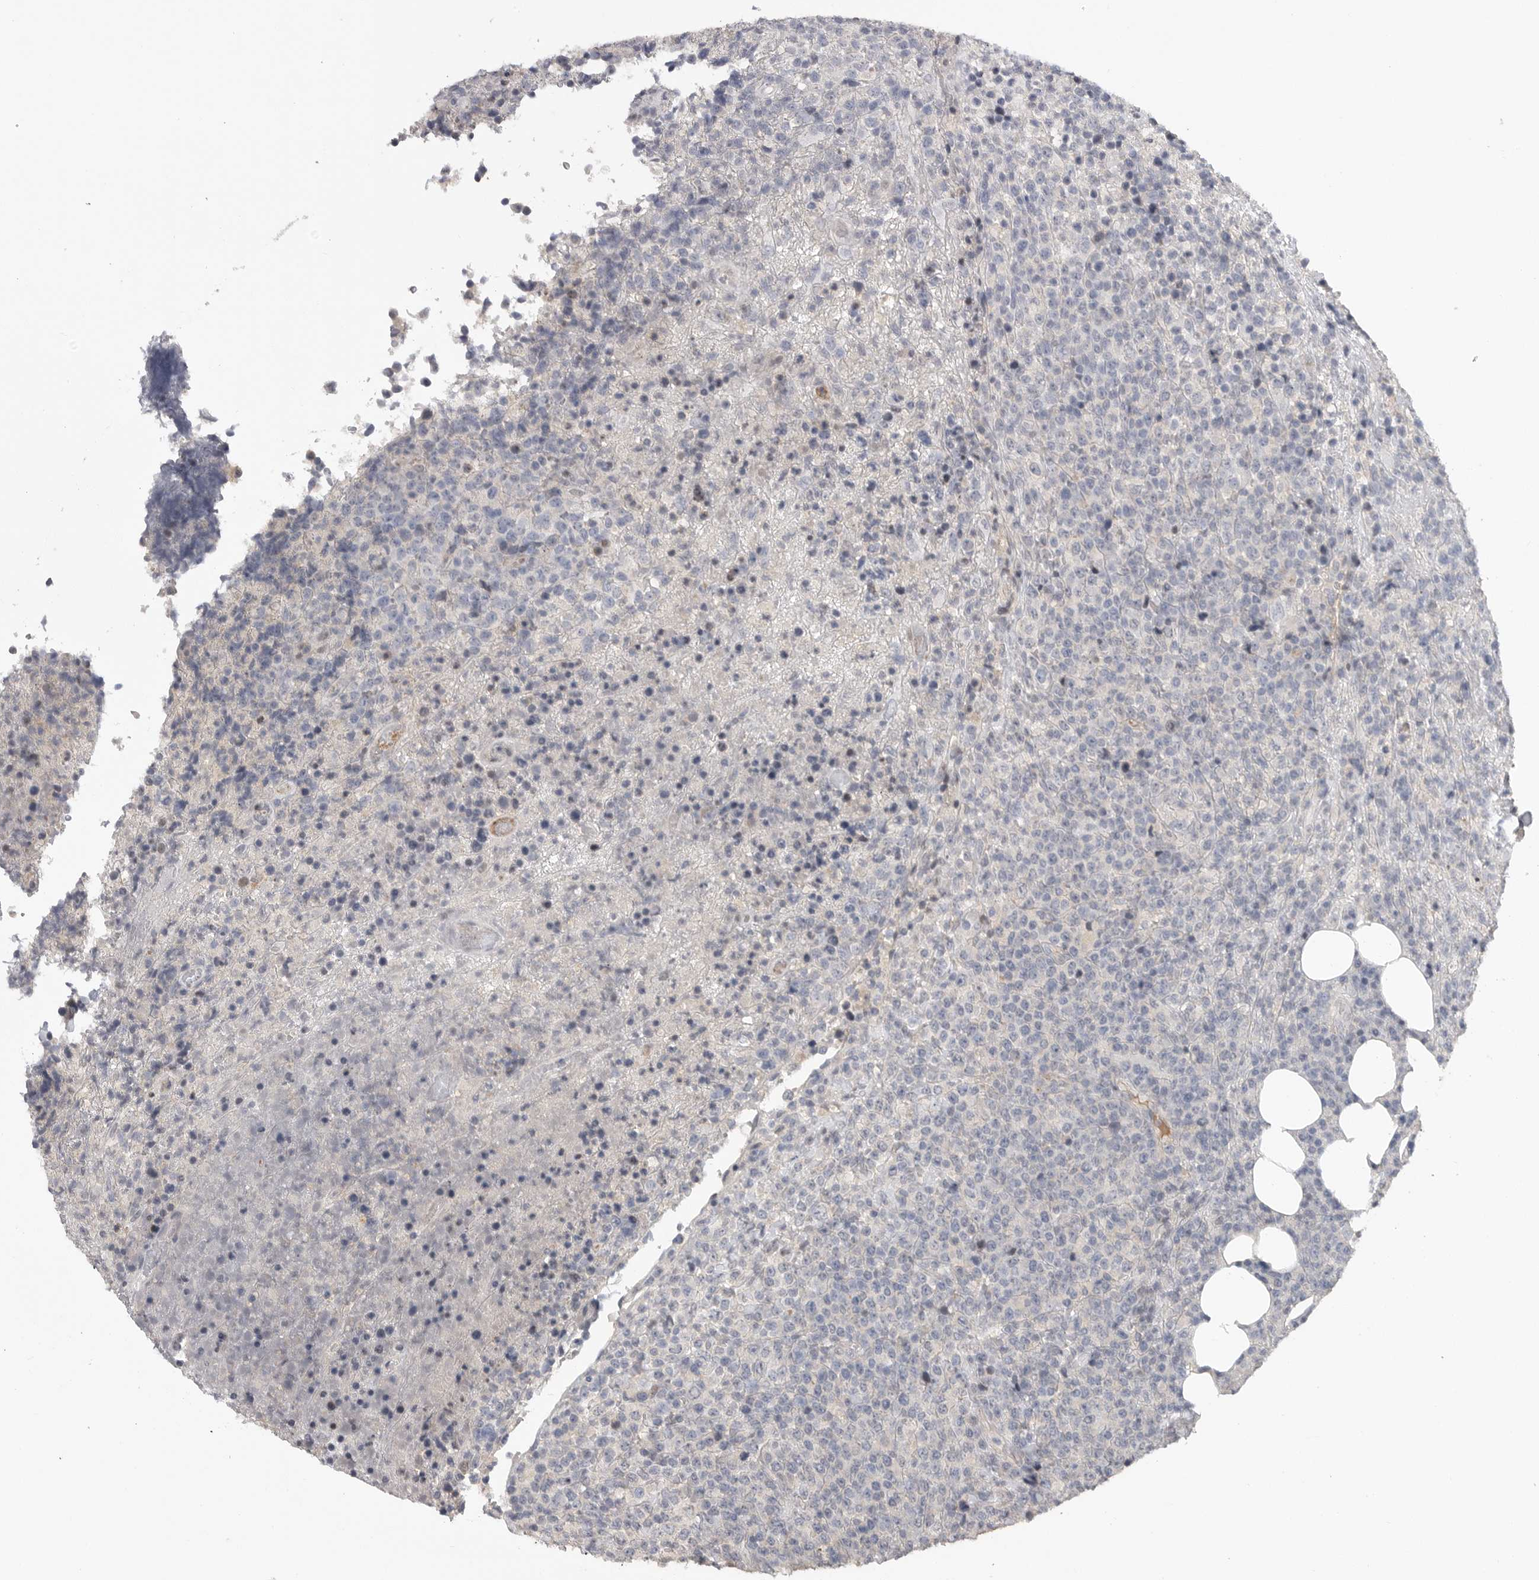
{"staining": {"intensity": "negative", "quantity": "none", "location": "none"}, "tissue": "lymphoma", "cell_type": "Tumor cells", "image_type": "cancer", "snomed": [{"axis": "morphology", "description": "Malignant lymphoma, non-Hodgkin's type, High grade"}, {"axis": "topography", "description": "Lymph node"}], "caption": "Photomicrograph shows no protein staining in tumor cells of lymphoma tissue.", "gene": "FBXO43", "patient": {"sex": "male", "age": 13}}